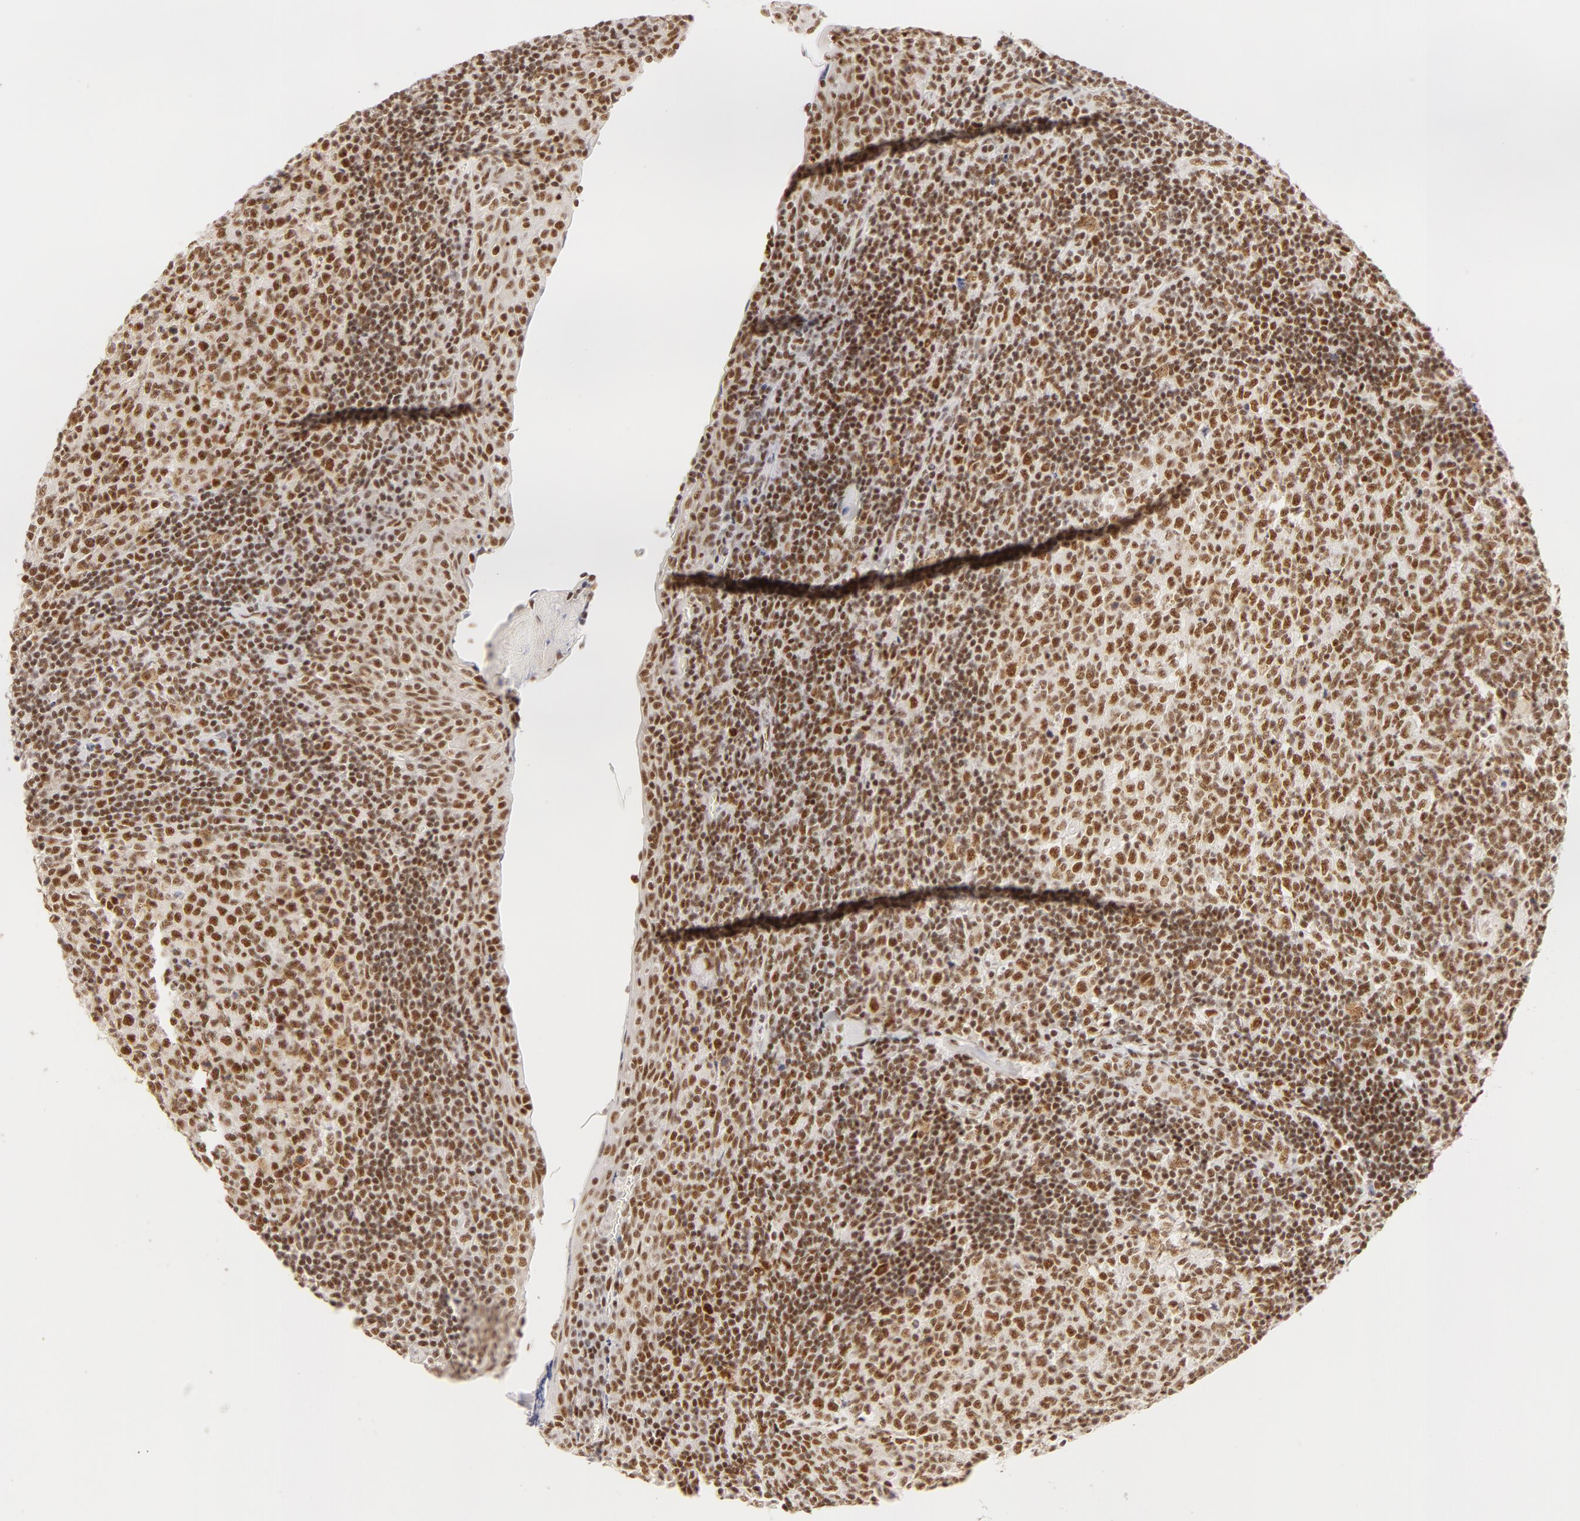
{"staining": {"intensity": "strong", "quantity": ">75%", "location": "nuclear"}, "tissue": "tonsil", "cell_type": "Germinal center cells", "image_type": "normal", "snomed": [{"axis": "morphology", "description": "Normal tissue, NOS"}, {"axis": "topography", "description": "Tonsil"}], "caption": "Unremarkable tonsil demonstrates strong nuclear staining in about >75% of germinal center cells, visualized by immunohistochemistry. Using DAB (3,3'-diaminobenzidine) (brown) and hematoxylin (blue) stains, captured at high magnification using brightfield microscopy.", "gene": "RBM39", "patient": {"sex": "female", "age": 3}}